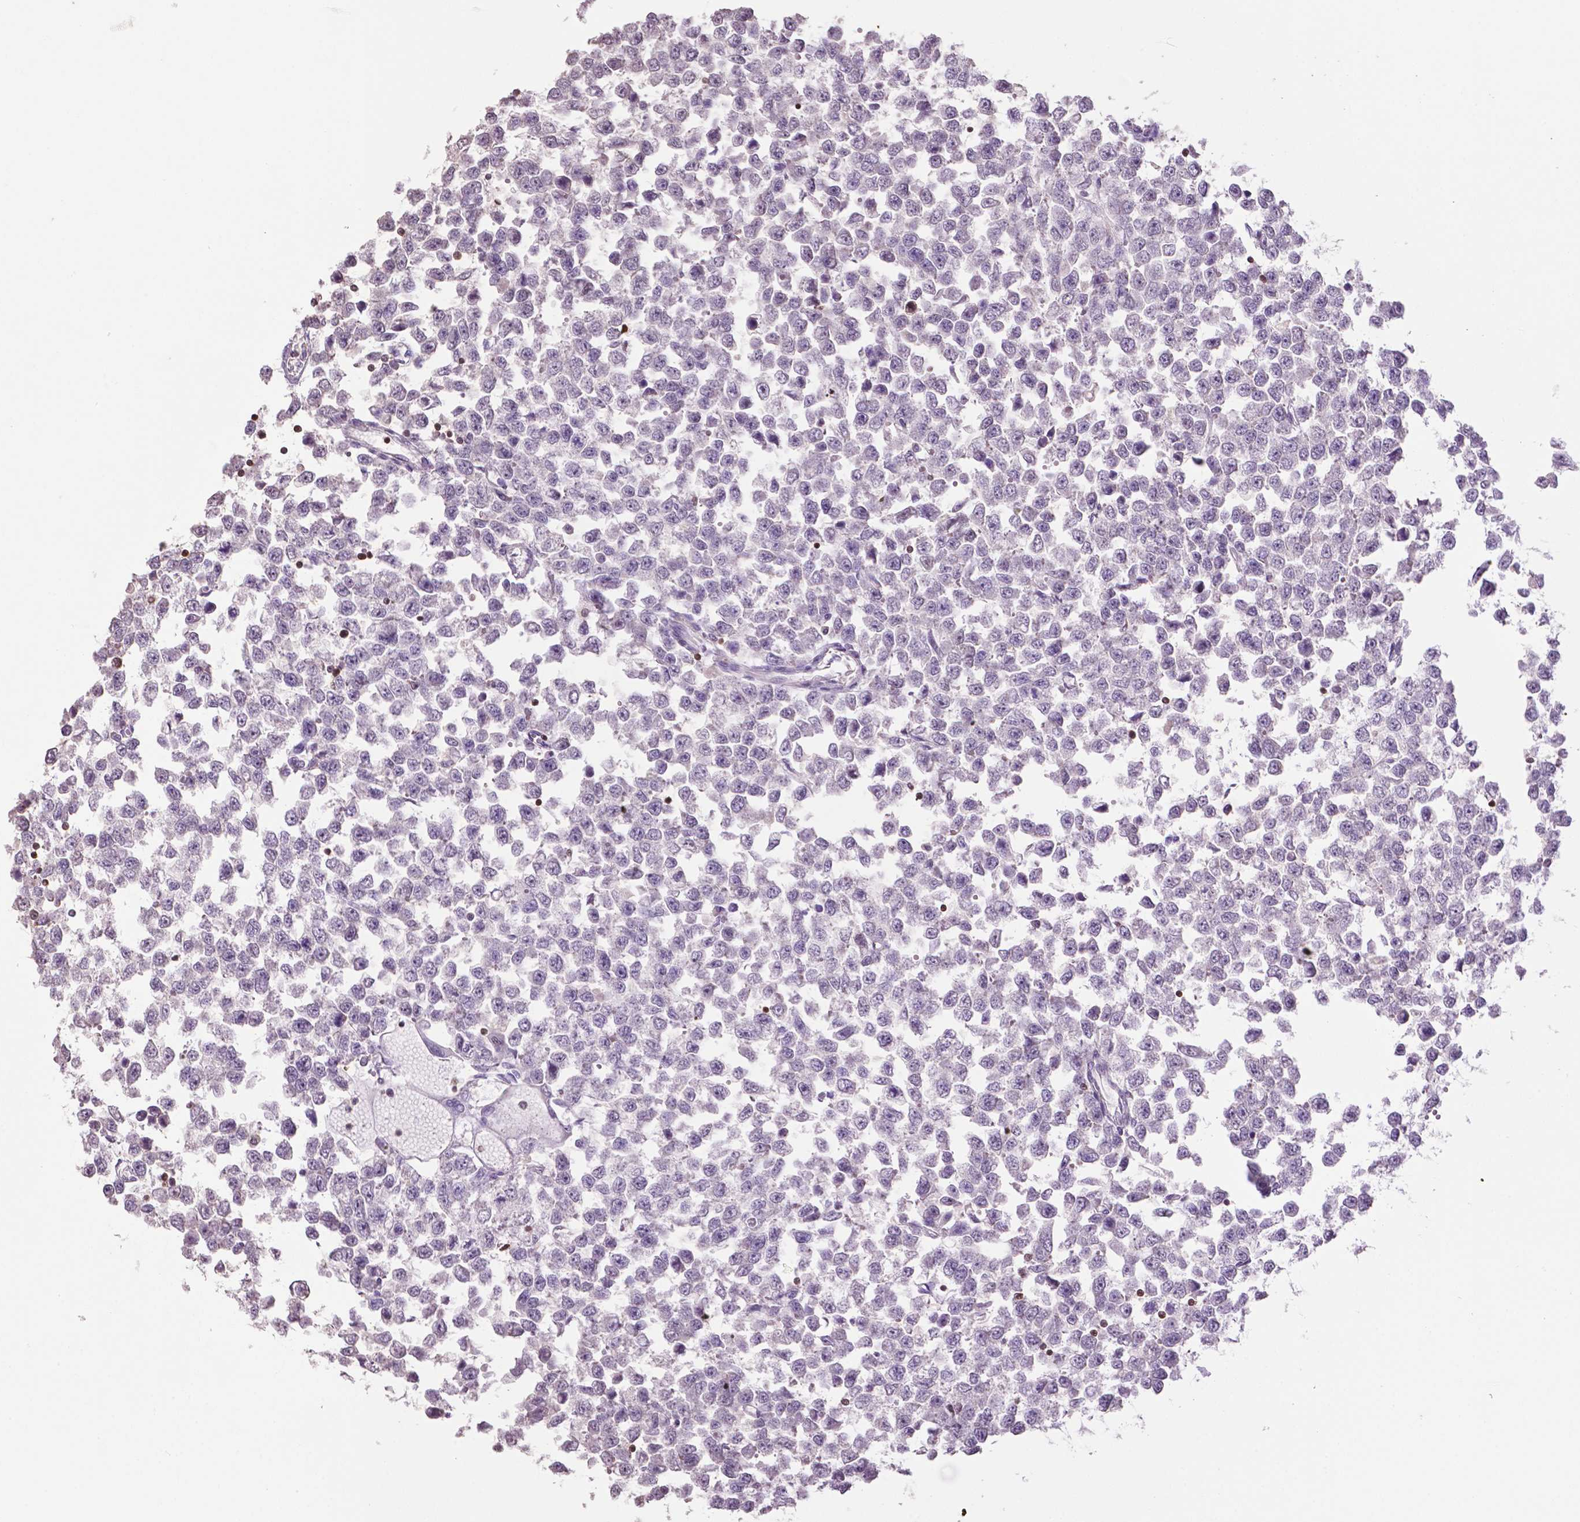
{"staining": {"intensity": "negative", "quantity": "none", "location": "none"}, "tissue": "testis cancer", "cell_type": "Tumor cells", "image_type": "cancer", "snomed": [{"axis": "morphology", "description": "Normal tissue, NOS"}, {"axis": "morphology", "description": "Seminoma, NOS"}, {"axis": "topography", "description": "Testis"}, {"axis": "topography", "description": "Epididymis"}], "caption": "Tumor cells show no significant protein expression in seminoma (testis). The staining is performed using DAB brown chromogen with nuclei counter-stained in using hematoxylin.", "gene": "TBC1D10C", "patient": {"sex": "male", "age": 34}}